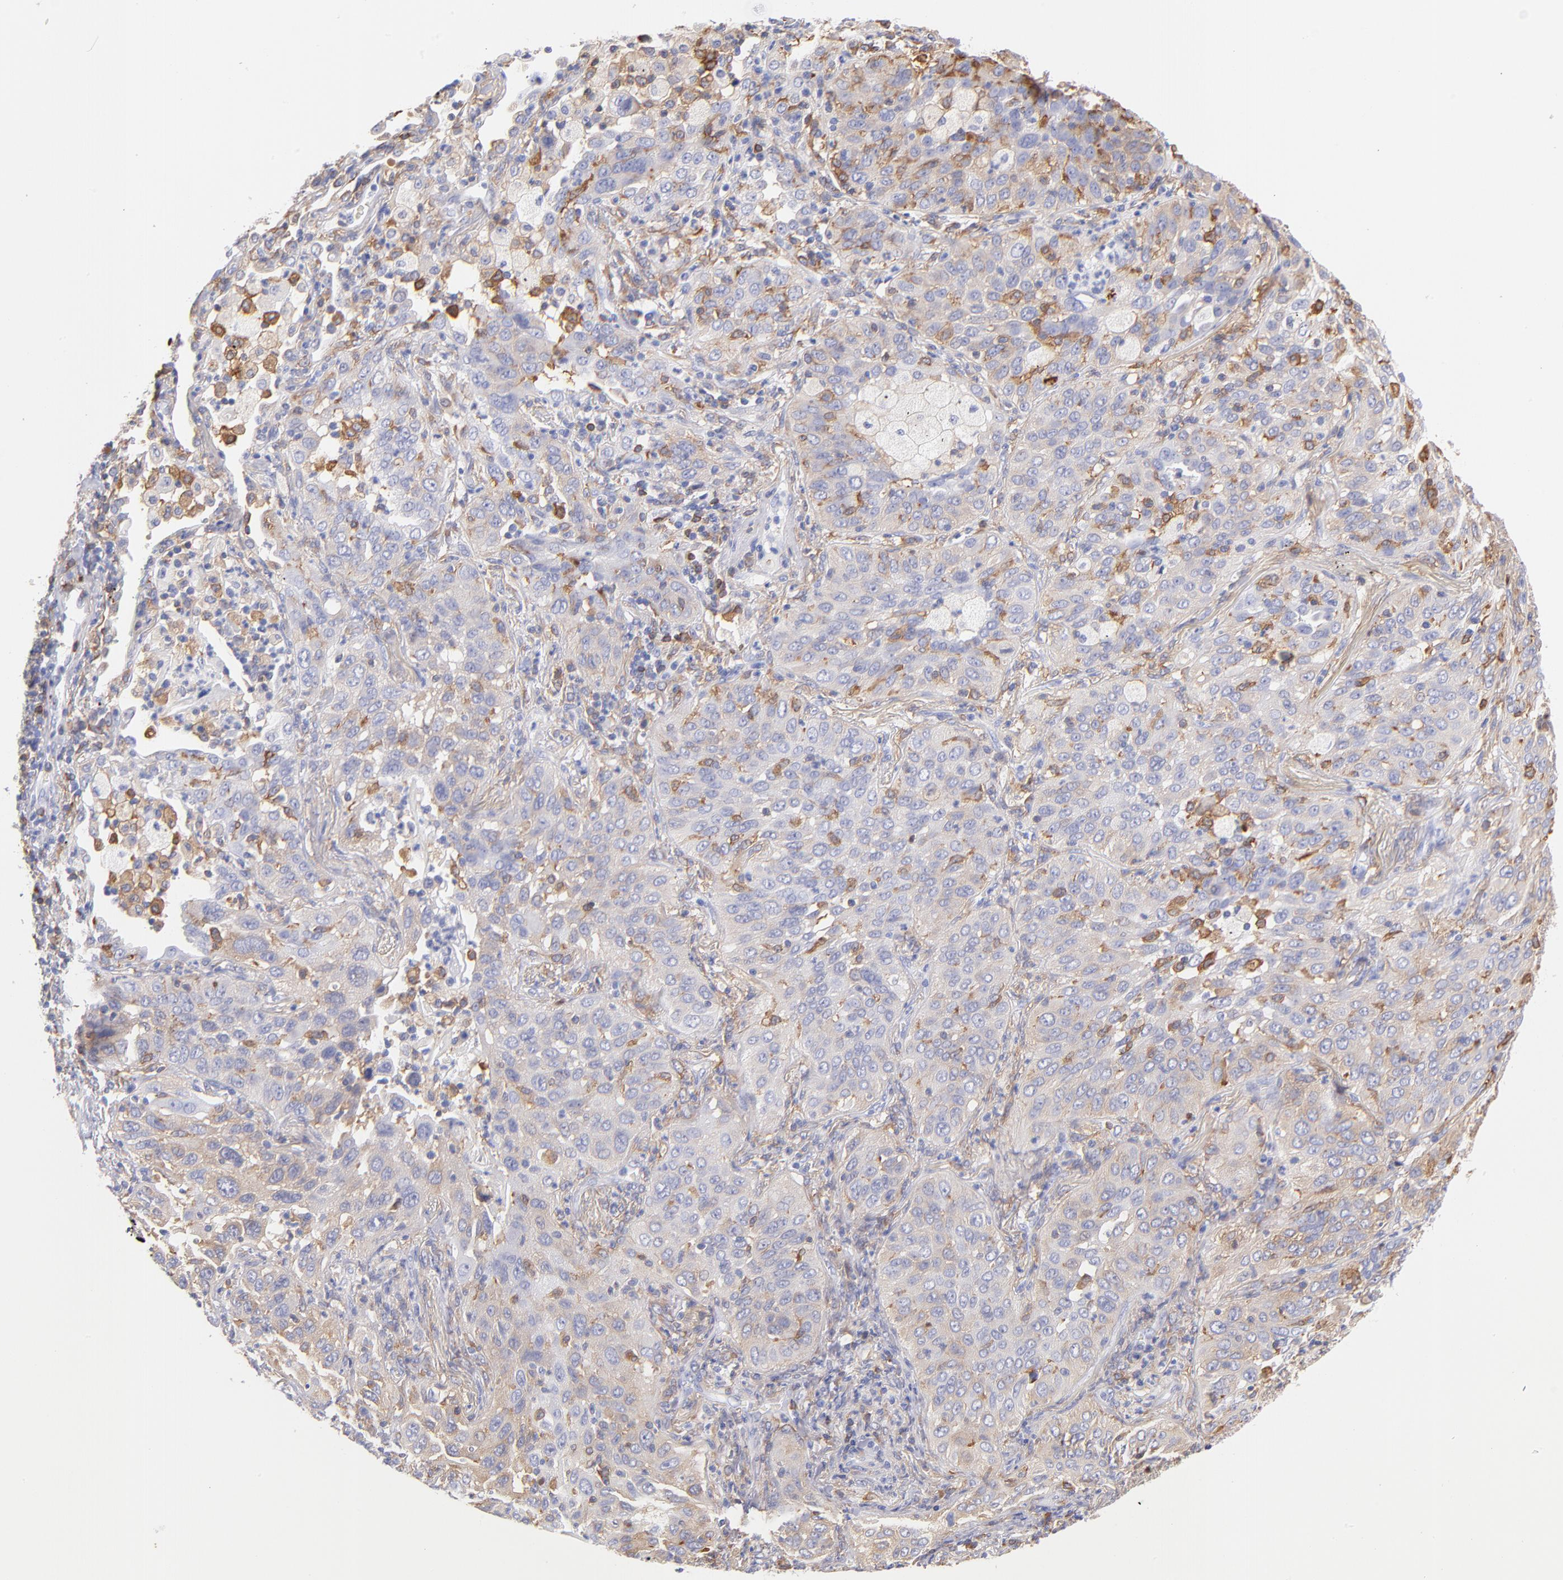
{"staining": {"intensity": "weak", "quantity": ">75%", "location": "cytoplasmic/membranous"}, "tissue": "lung cancer", "cell_type": "Tumor cells", "image_type": "cancer", "snomed": [{"axis": "morphology", "description": "Squamous cell carcinoma, NOS"}, {"axis": "topography", "description": "Lung"}], "caption": "Protein expression analysis of human lung cancer reveals weak cytoplasmic/membranous positivity in approximately >75% of tumor cells.", "gene": "PRKCA", "patient": {"sex": "female", "age": 67}}